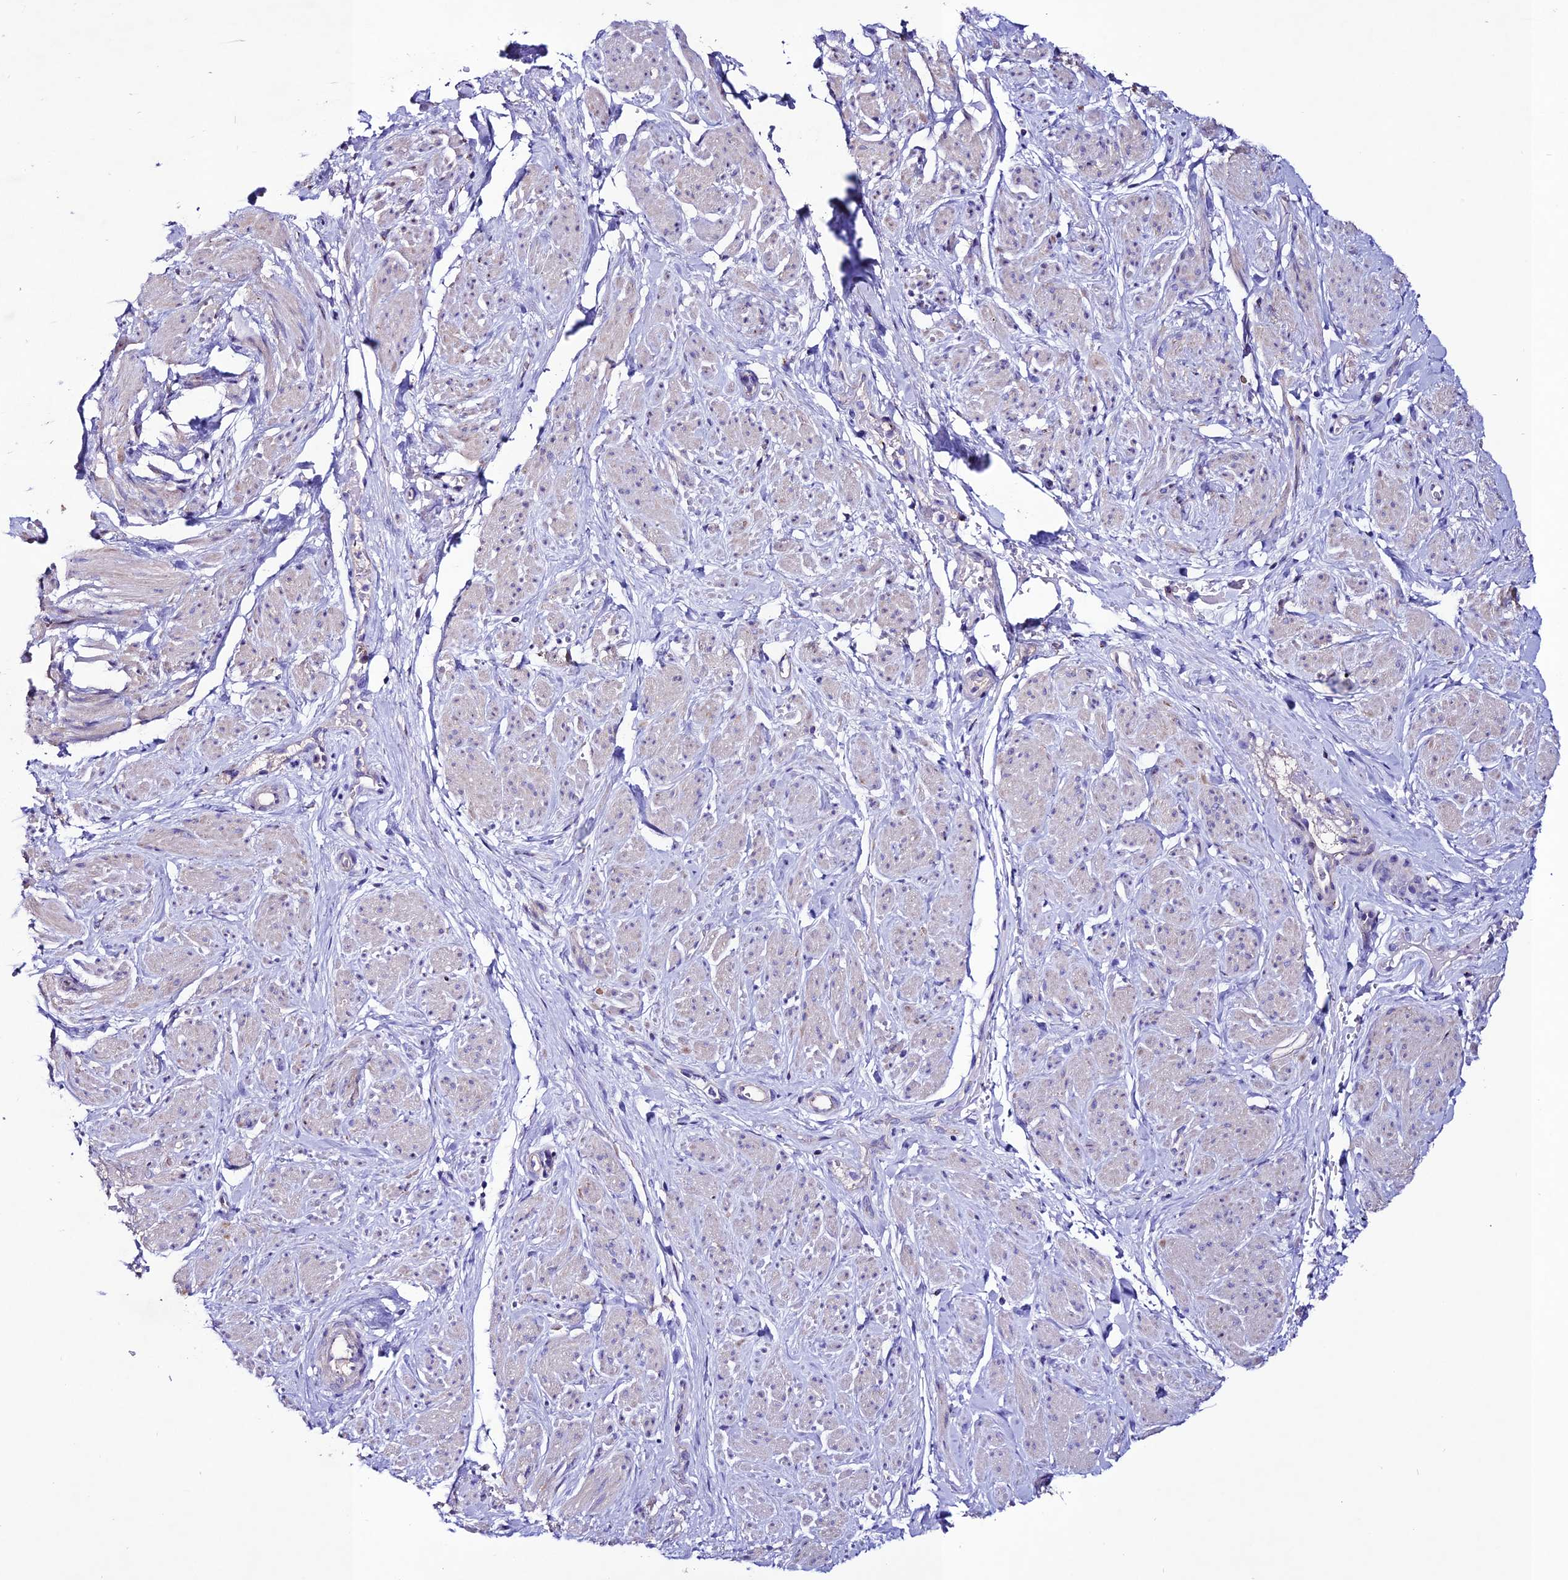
{"staining": {"intensity": "negative", "quantity": "none", "location": "none"}, "tissue": "smooth muscle", "cell_type": "Smooth muscle cells", "image_type": "normal", "snomed": [{"axis": "morphology", "description": "Normal tissue, NOS"}, {"axis": "topography", "description": "Smooth muscle"}, {"axis": "topography", "description": "Peripheral nerve tissue"}], "caption": "The micrograph demonstrates no staining of smooth muscle cells in normal smooth muscle. The staining is performed using DAB brown chromogen with nuclei counter-stained in using hematoxylin.", "gene": "OR51Q1", "patient": {"sex": "male", "age": 69}}